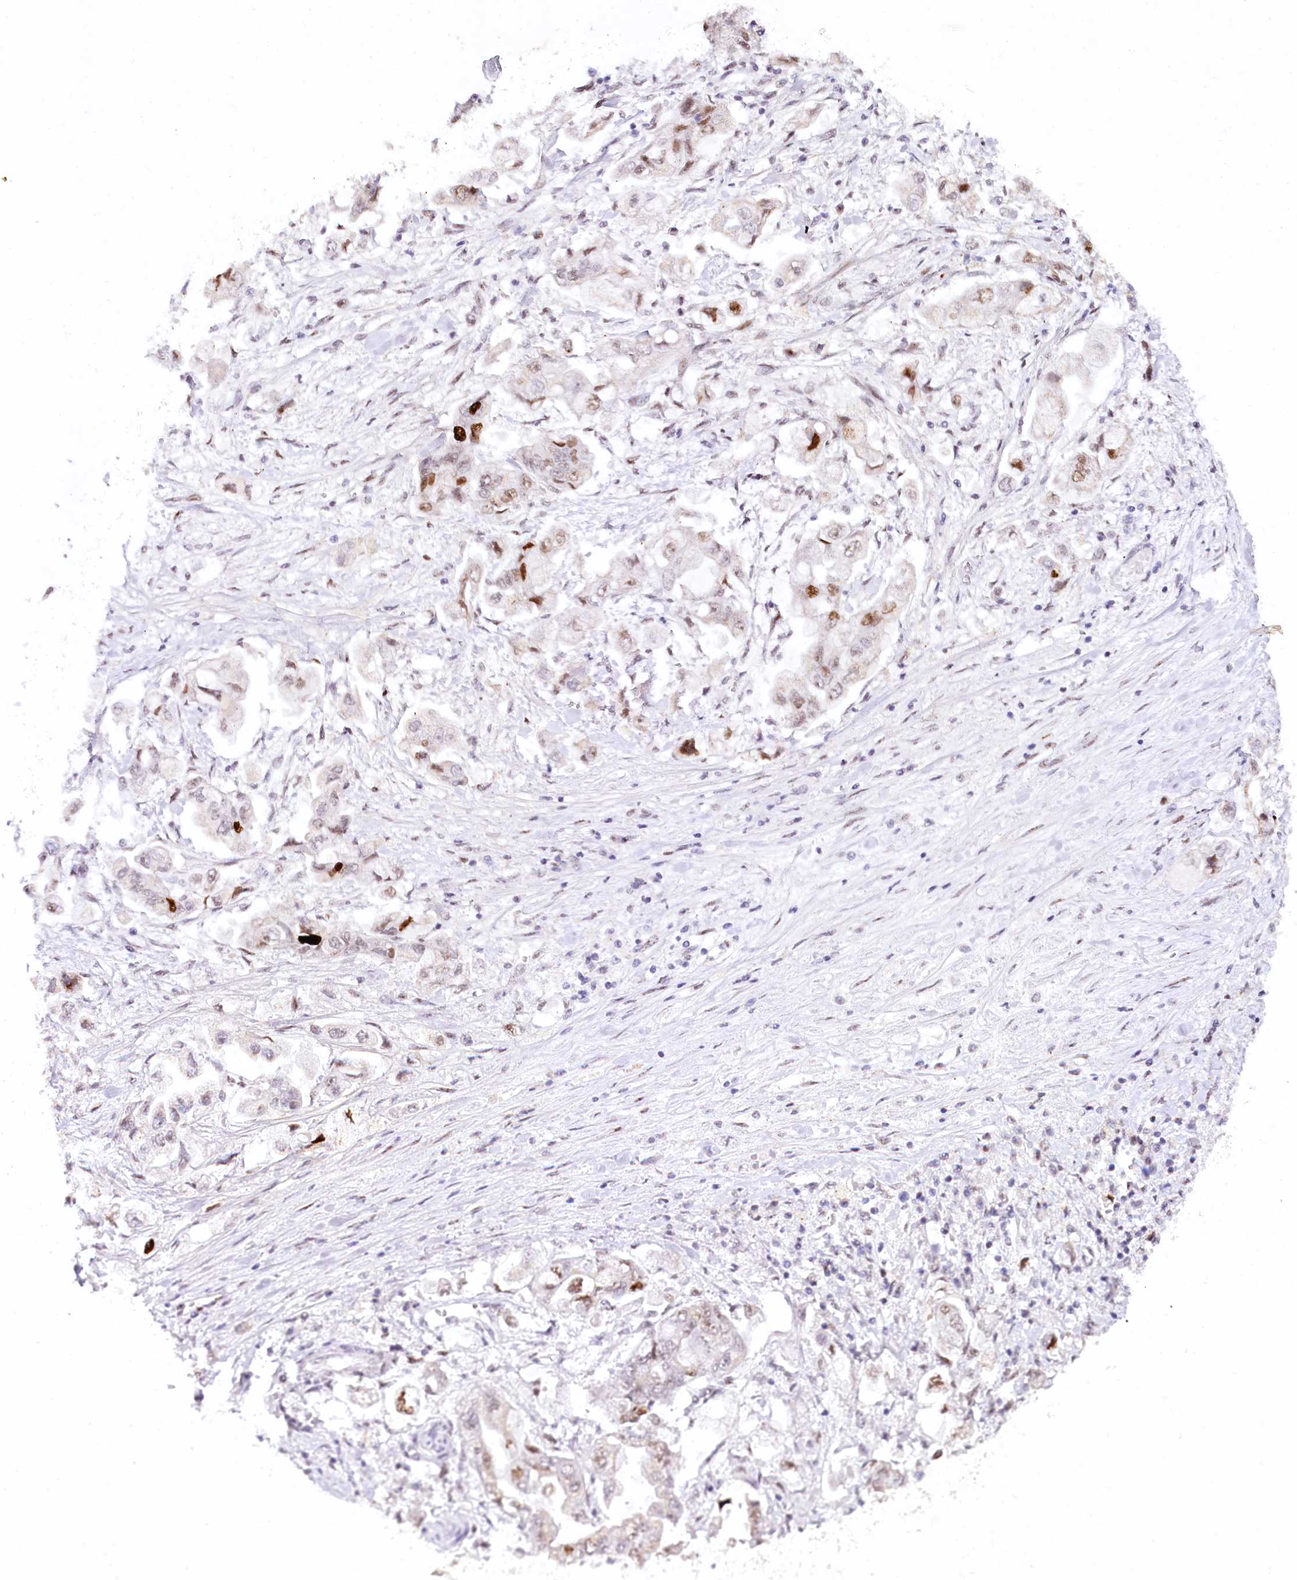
{"staining": {"intensity": "strong", "quantity": "<25%", "location": "nuclear"}, "tissue": "stomach cancer", "cell_type": "Tumor cells", "image_type": "cancer", "snomed": [{"axis": "morphology", "description": "Adenocarcinoma, NOS"}, {"axis": "topography", "description": "Stomach"}], "caption": "Protein staining by immunohistochemistry (IHC) displays strong nuclear staining in approximately <25% of tumor cells in stomach cancer.", "gene": "TP53", "patient": {"sex": "male", "age": 62}}